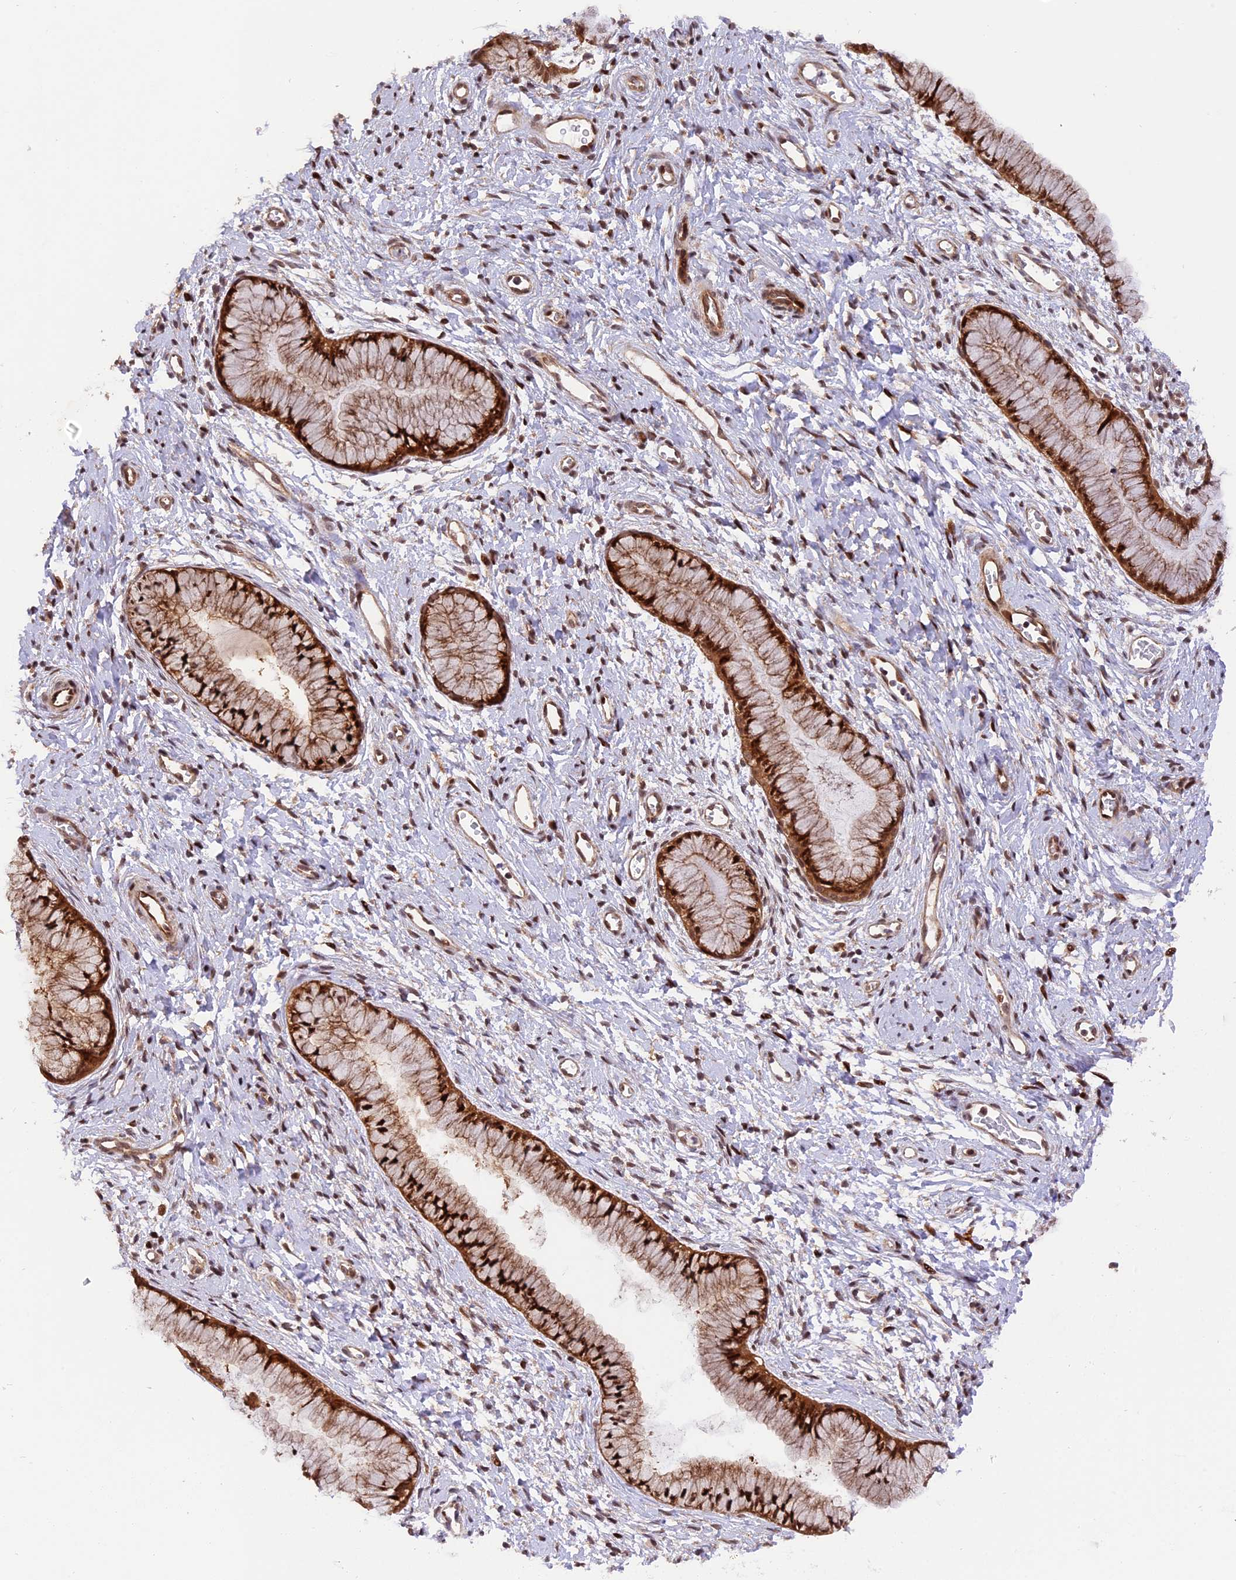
{"staining": {"intensity": "strong", "quantity": ">75%", "location": "cytoplasmic/membranous,nuclear"}, "tissue": "cervix", "cell_type": "Glandular cells", "image_type": "normal", "snomed": [{"axis": "morphology", "description": "Normal tissue, NOS"}, {"axis": "topography", "description": "Cervix"}], "caption": "Immunohistochemical staining of benign cervix exhibits strong cytoplasmic/membranous,nuclear protein staining in about >75% of glandular cells.", "gene": "SAMD4A", "patient": {"sex": "female", "age": 42}}